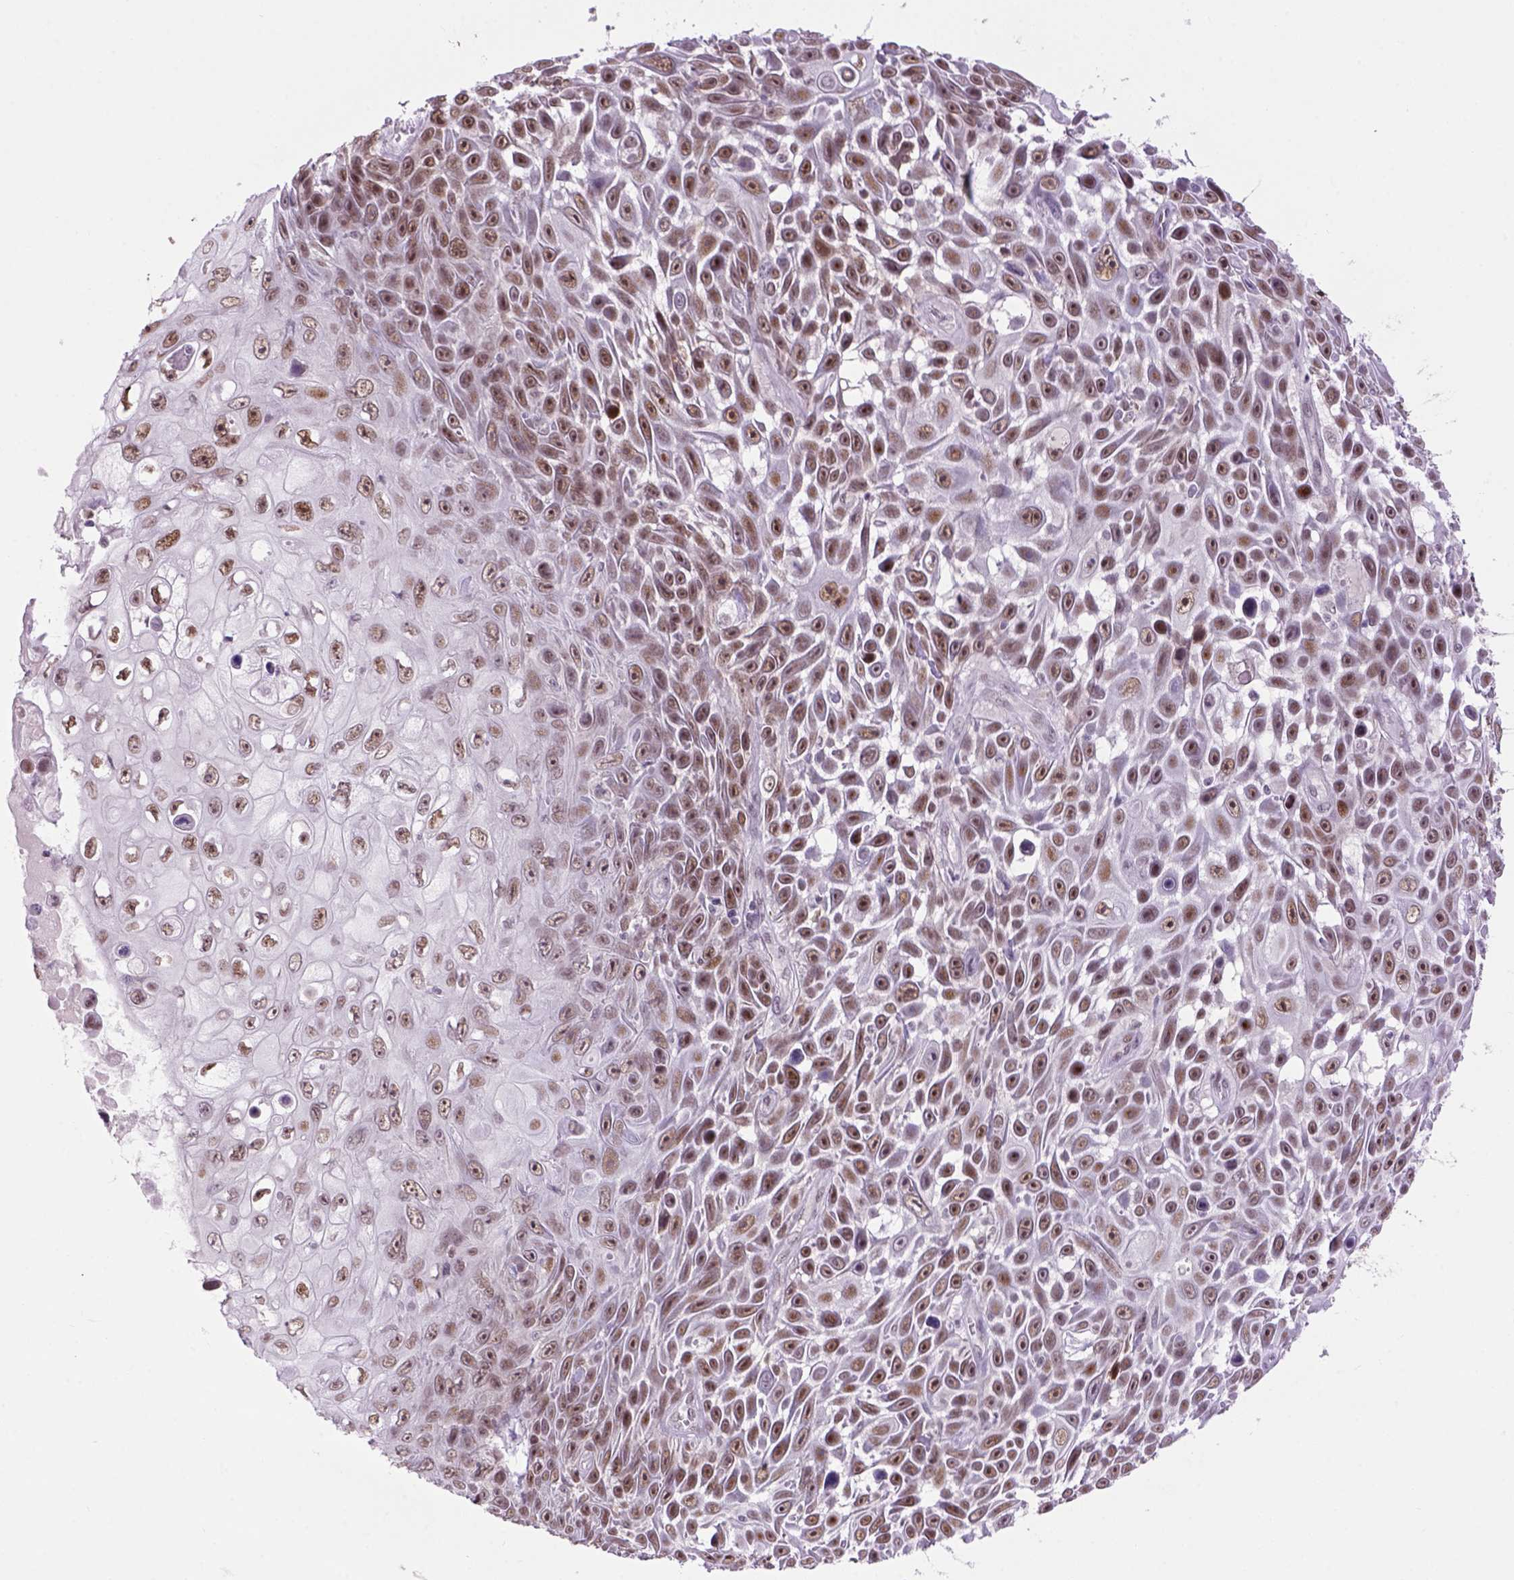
{"staining": {"intensity": "moderate", "quantity": "25%-75%", "location": "nuclear"}, "tissue": "skin cancer", "cell_type": "Tumor cells", "image_type": "cancer", "snomed": [{"axis": "morphology", "description": "Squamous cell carcinoma, NOS"}, {"axis": "topography", "description": "Skin"}], "caption": "Immunohistochemical staining of skin cancer shows moderate nuclear protein positivity in about 25%-75% of tumor cells.", "gene": "TBPL1", "patient": {"sex": "male", "age": 82}}